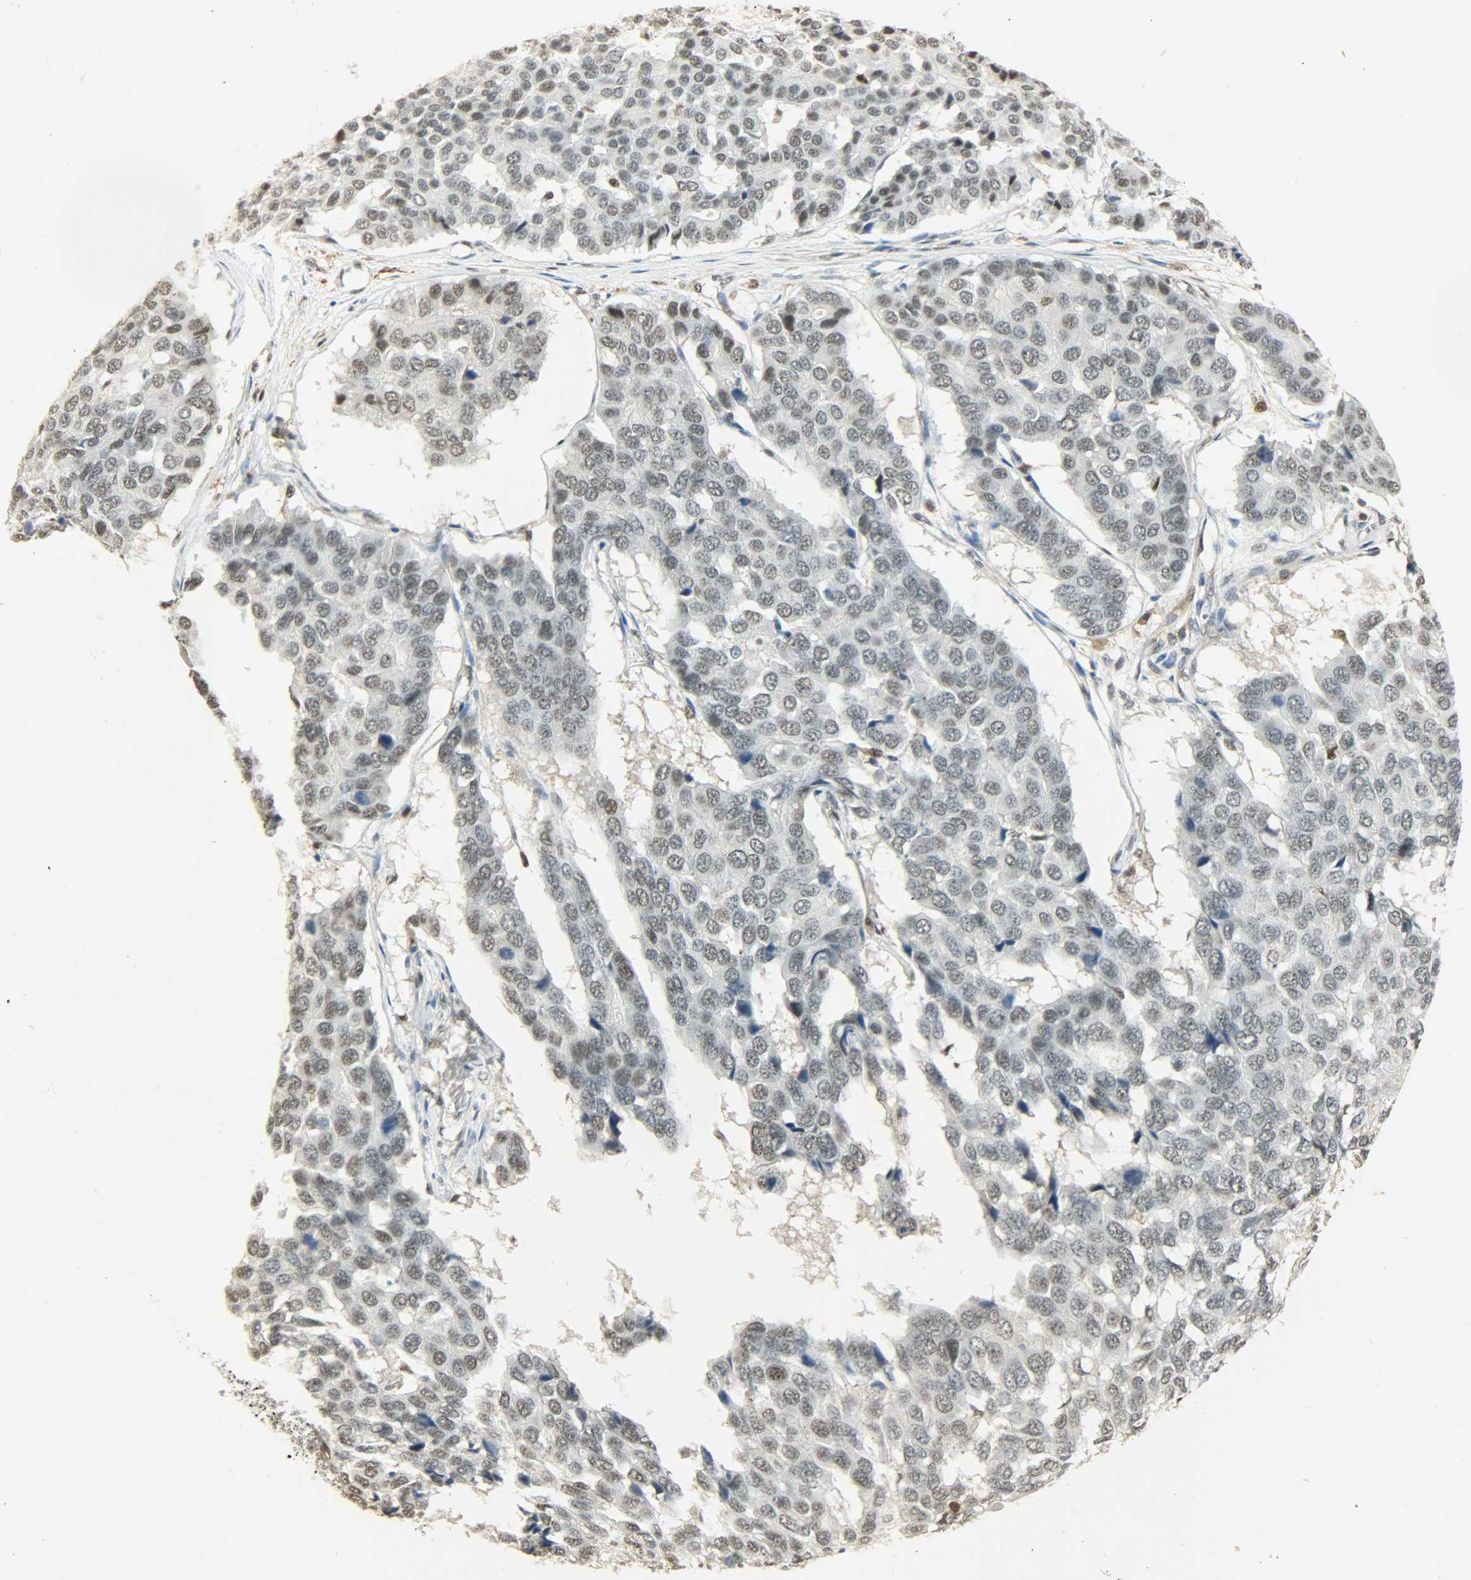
{"staining": {"intensity": "weak", "quantity": ">75%", "location": "nuclear"}, "tissue": "pancreatic cancer", "cell_type": "Tumor cells", "image_type": "cancer", "snomed": [{"axis": "morphology", "description": "Adenocarcinoma, NOS"}, {"axis": "topography", "description": "Pancreas"}], "caption": "Tumor cells demonstrate low levels of weak nuclear expression in about >75% of cells in human pancreatic cancer. (Brightfield microscopy of DAB IHC at high magnification).", "gene": "NGFR", "patient": {"sex": "male", "age": 50}}